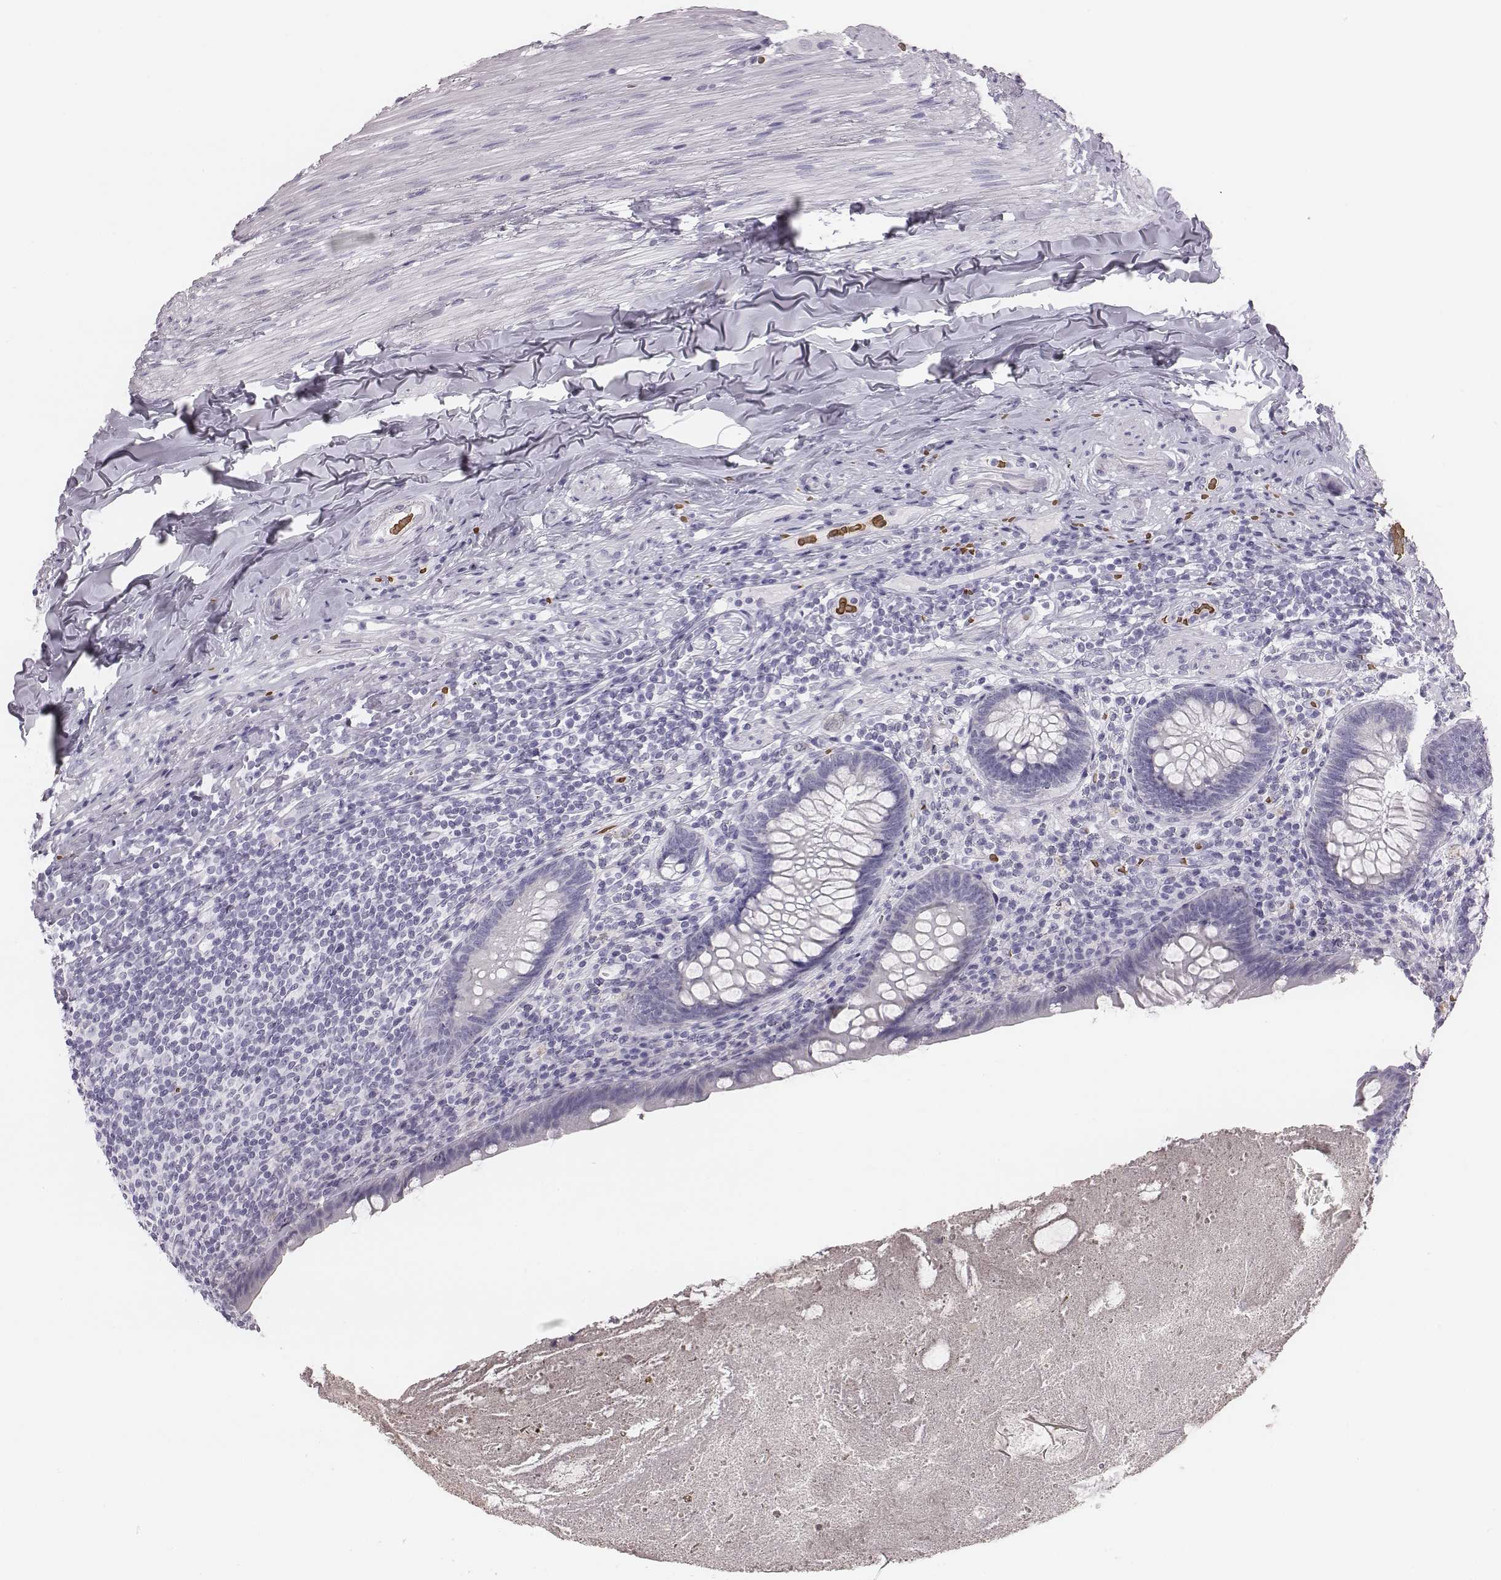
{"staining": {"intensity": "negative", "quantity": "none", "location": "none"}, "tissue": "appendix", "cell_type": "Glandular cells", "image_type": "normal", "snomed": [{"axis": "morphology", "description": "Normal tissue, NOS"}, {"axis": "topography", "description": "Appendix"}], "caption": "This is an immunohistochemistry (IHC) histopathology image of benign human appendix. There is no positivity in glandular cells.", "gene": "HBZ", "patient": {"sex": "male", "age": 47}}